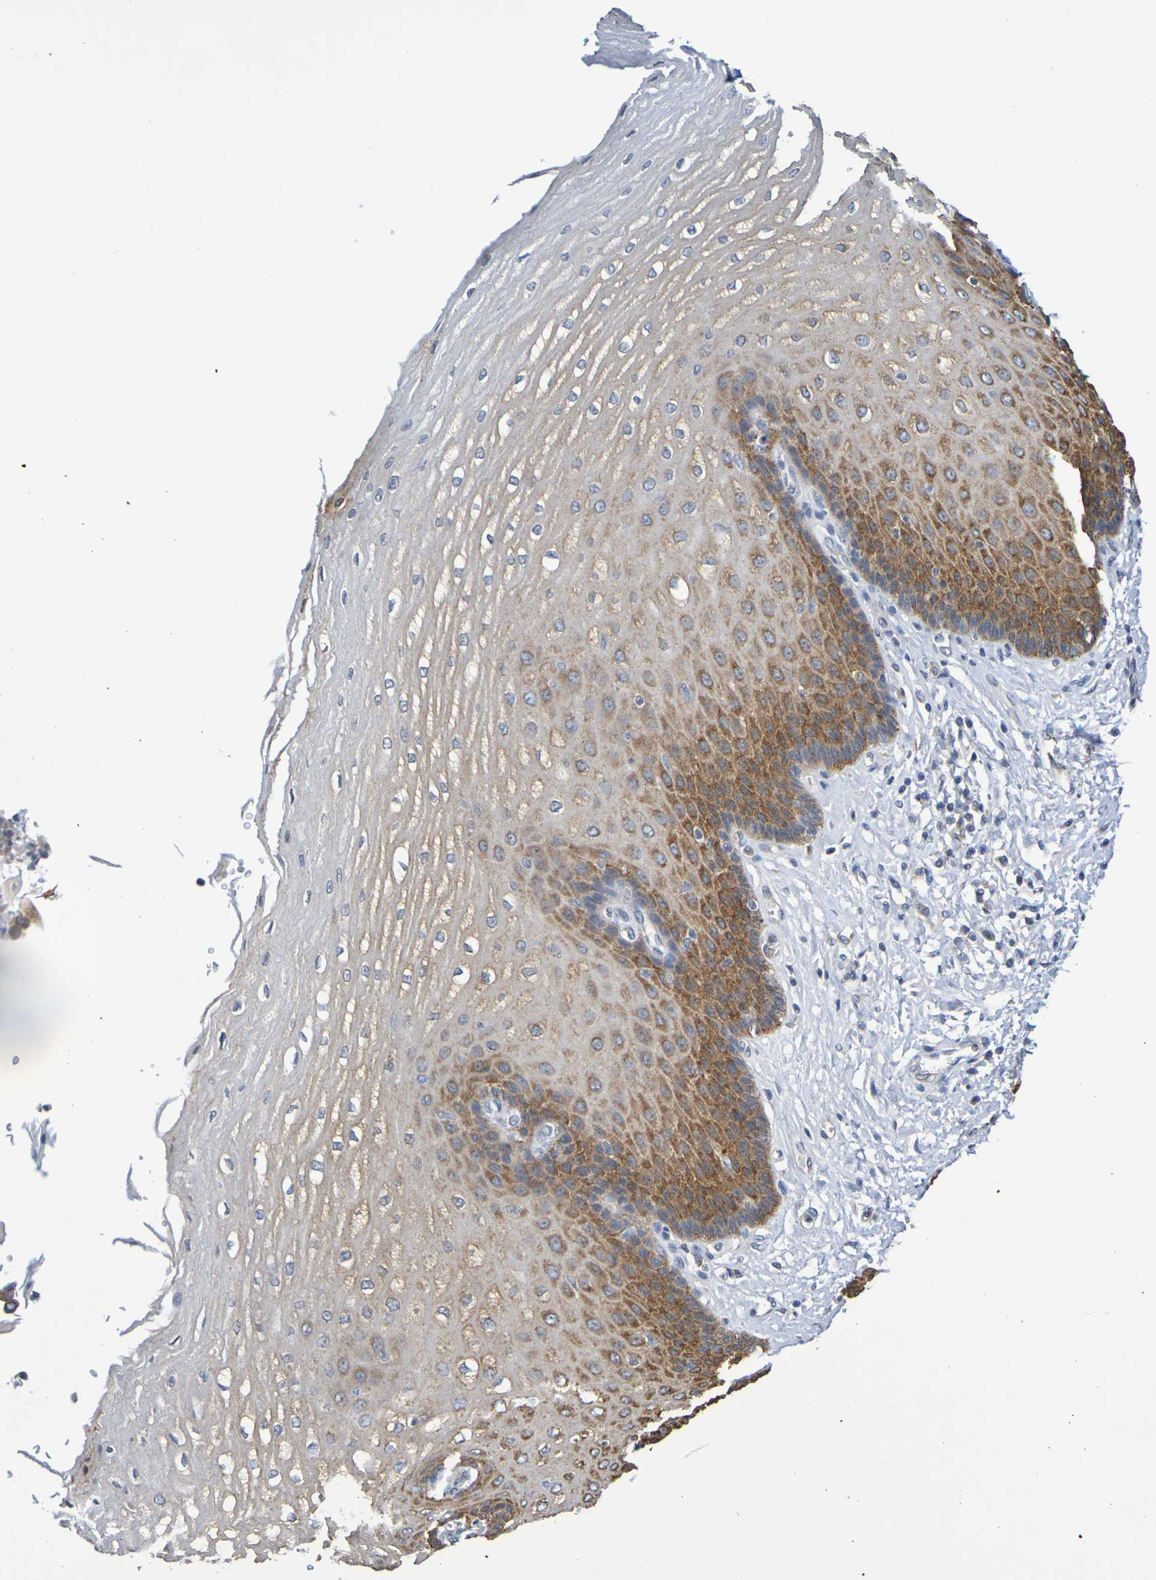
{"staining": {"intensity": "moderate", "quantity": ">75%", "location": "cytoplasmic/membranous"}, "tissue": "esophagus", "cell_type": "Squamous epithelial cells", "image_type": "normal", "snomed": [{"axis": "morphology", "description": "Normal tissue, NOS"}, {"axis": "topography", "description": "Esophagus"}], "caption": "IHC photomicrograph of unremarkable esophagus: human esophagus stained using immunohistochemistry (IHC) shows medium levels of moderate protein expression localized specifically in the cytoplasmic/membranous of squamous epithelial cells, appearing as a cytoplasmic/membranous brown color.", "gene": "CHRNB1", "patient": {"sex": "male", "age": 54}}